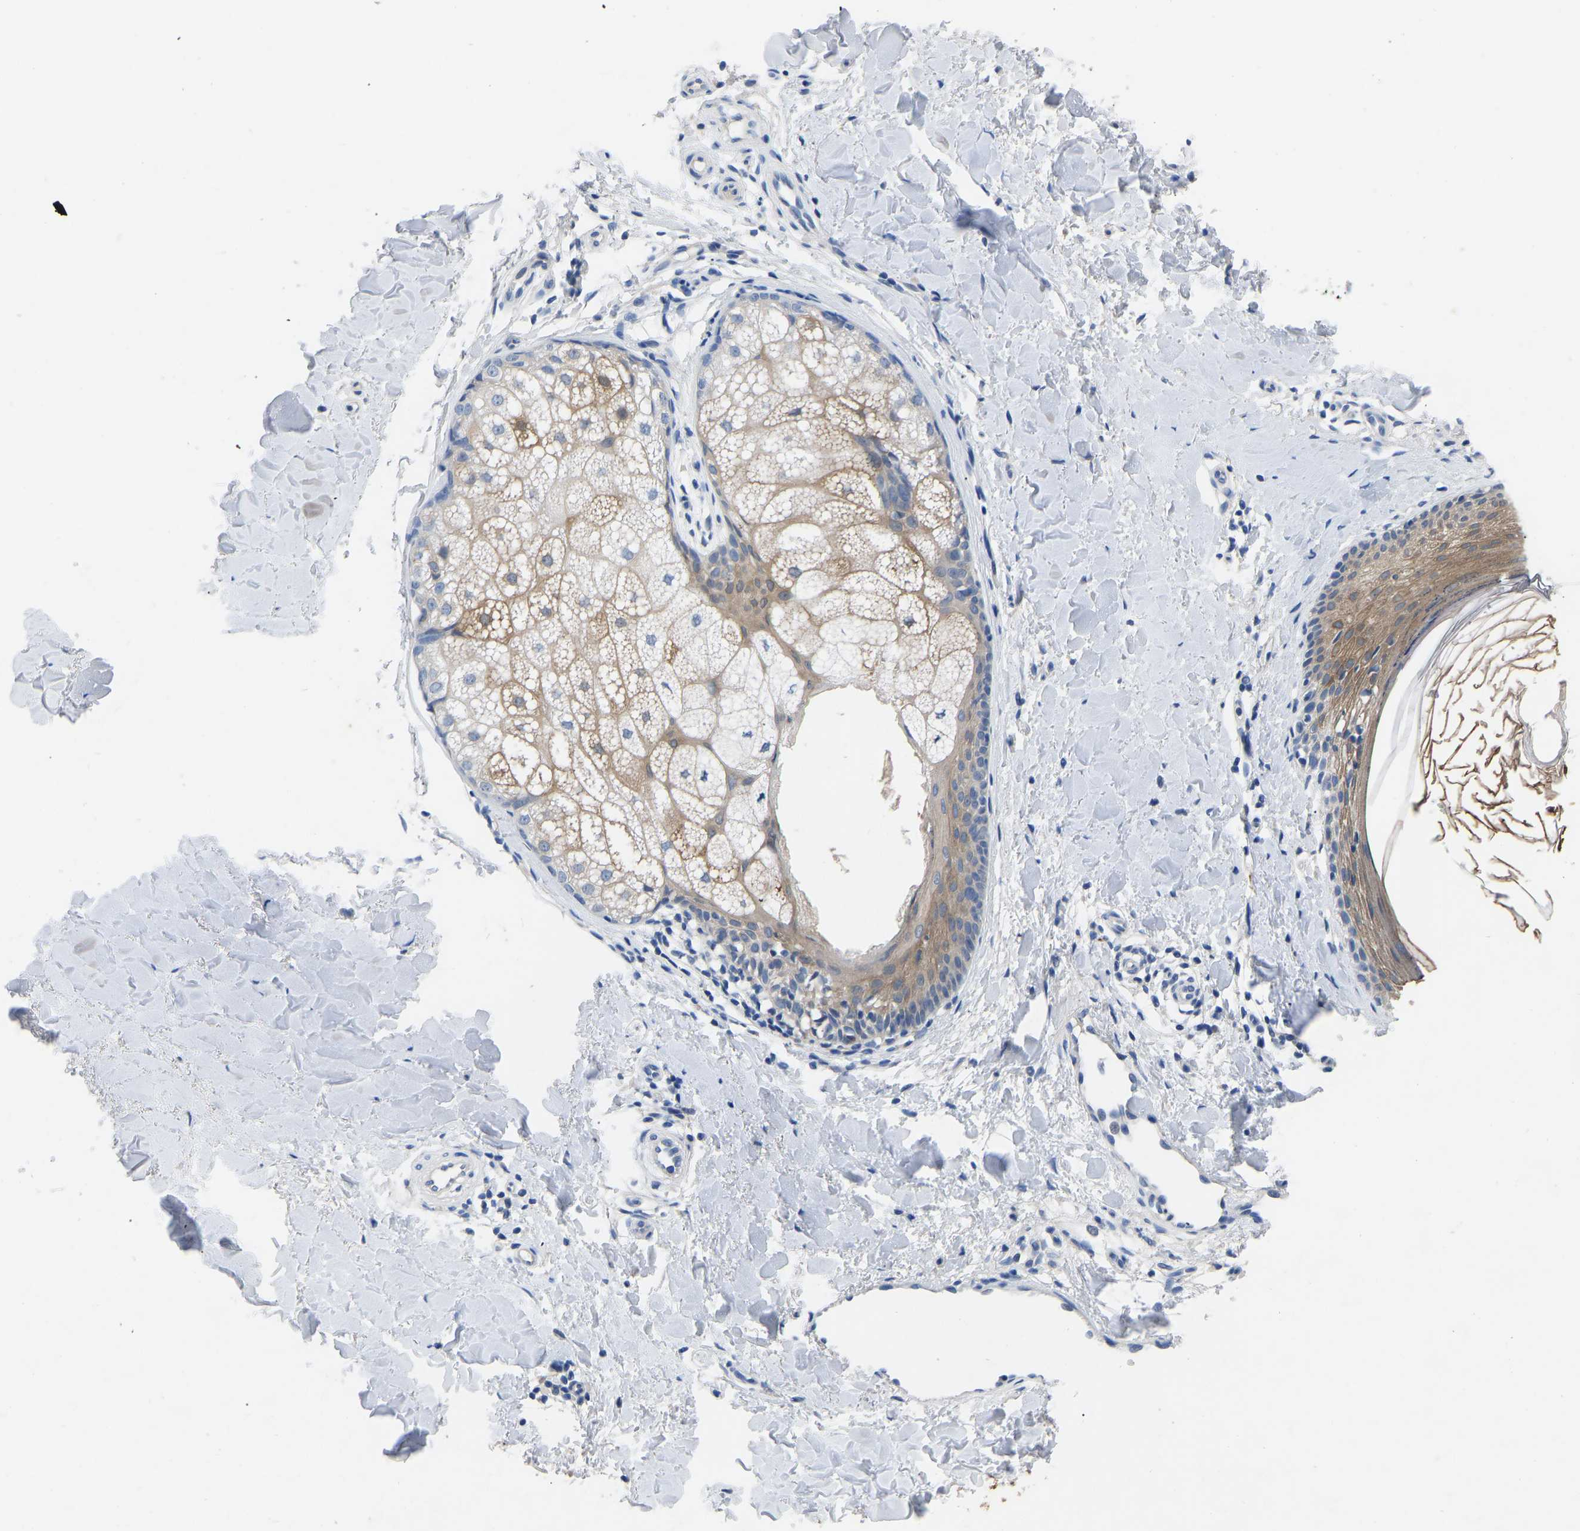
{"staining": {"intensity": "negative", "quantity": "none", "location": "none"}, "tissue": "skin", "cell_type": "Fibroblasts", "image_type": "normal", "snomed": [{"axis": "morphology", "description": "Normal tissue, NOS"}, {"axis": "morphology", "description": "Malignant melanoma, Metastatic site"}, {"axis": "topography", "description": "Skin"}], "caption": "A micrograph of skin stained for a protein shows no brown staining in fibroblasts.", "gene": "RBP1", "patient": {"sex": "male", "age": 41}}